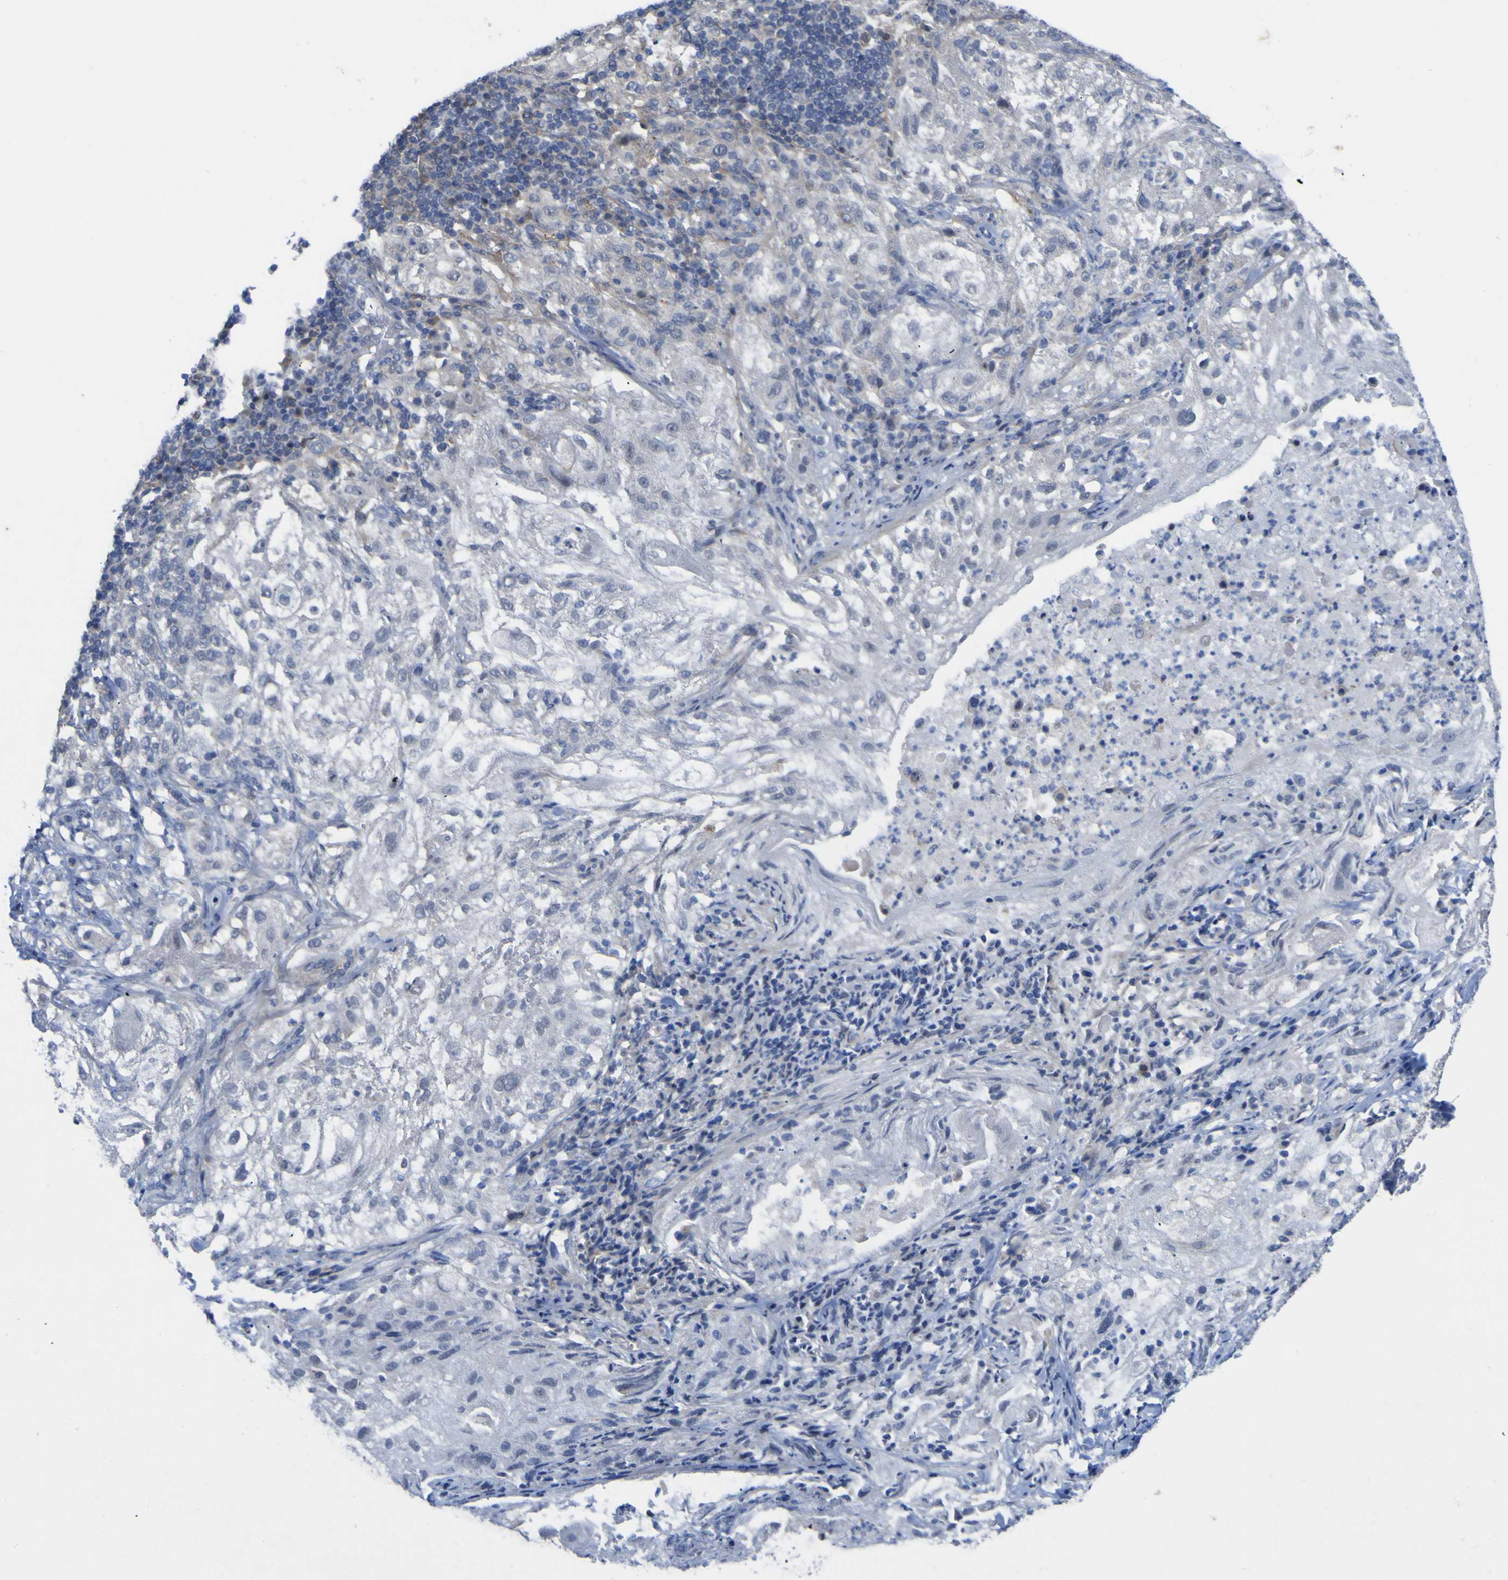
{"staining": {"intensity": "negative", "quantity": "none", "location": "none"}, "tissue": "lung cancer", "cell_type": "Tumor cells", "image_type": "cancer", "snomed": [{"axis": "morphology", "description": "Inflammation, NOS"}, {"axis": "morphology", "description": "Squamous cell carcinoma, NOS"}, {"axis": "topography", "description": "Lymph node"}, {"axis": "topography", "description": "Soft tissue"}, {"axis": "topography", "description": "Lung"}], "caption": "Immunohistochemistry histopathology image of squamous cell carcinoma (lung) stained for a protein (brown), which demonstrates no positivity in tumor cells.", "gene": "TNFRSF11A", "patient": {"sex": "male", "age": 66}}